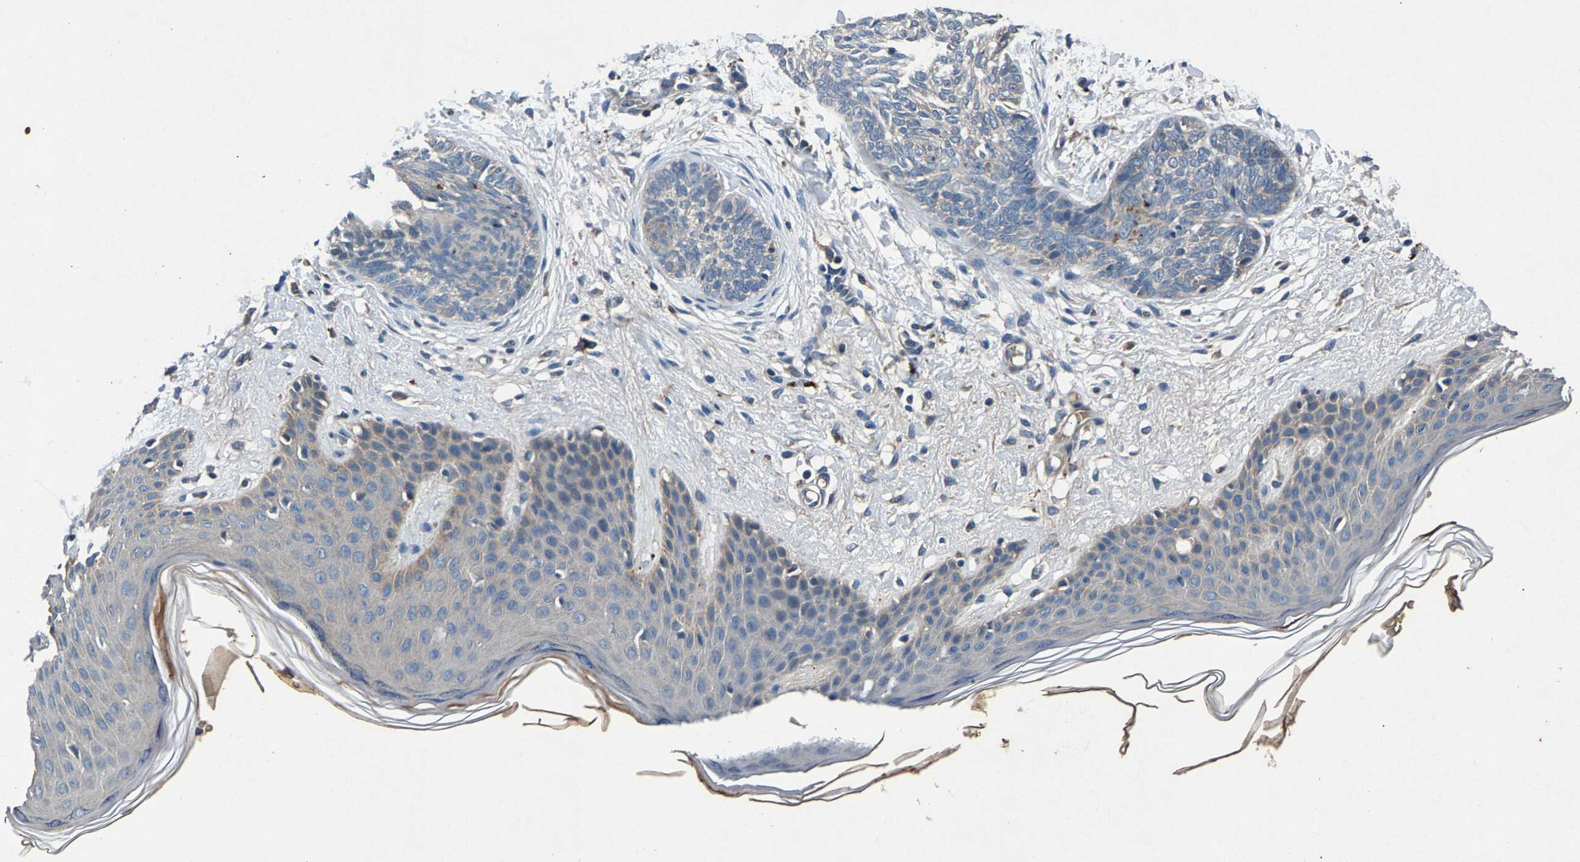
{"staining": {"intensity": "negative", "quantity": "none", "location": "none"}, "tissue": "skin cancer", "cell_type": "Tumor cells", "image_type": "cancer", "snomed": [{"axis": "morphology", "description": "Basal cell carcinoma"}, {"axis": "topography", "description": "Skin"}], "caption": "A micrograph of human skin cancer is negative for staining in tumor cells. (Immunohistochemistry, brightfield microscopy, high magnification).", "gene": "PRXL2C", "patient": {"sex": "female", "age": 59}}